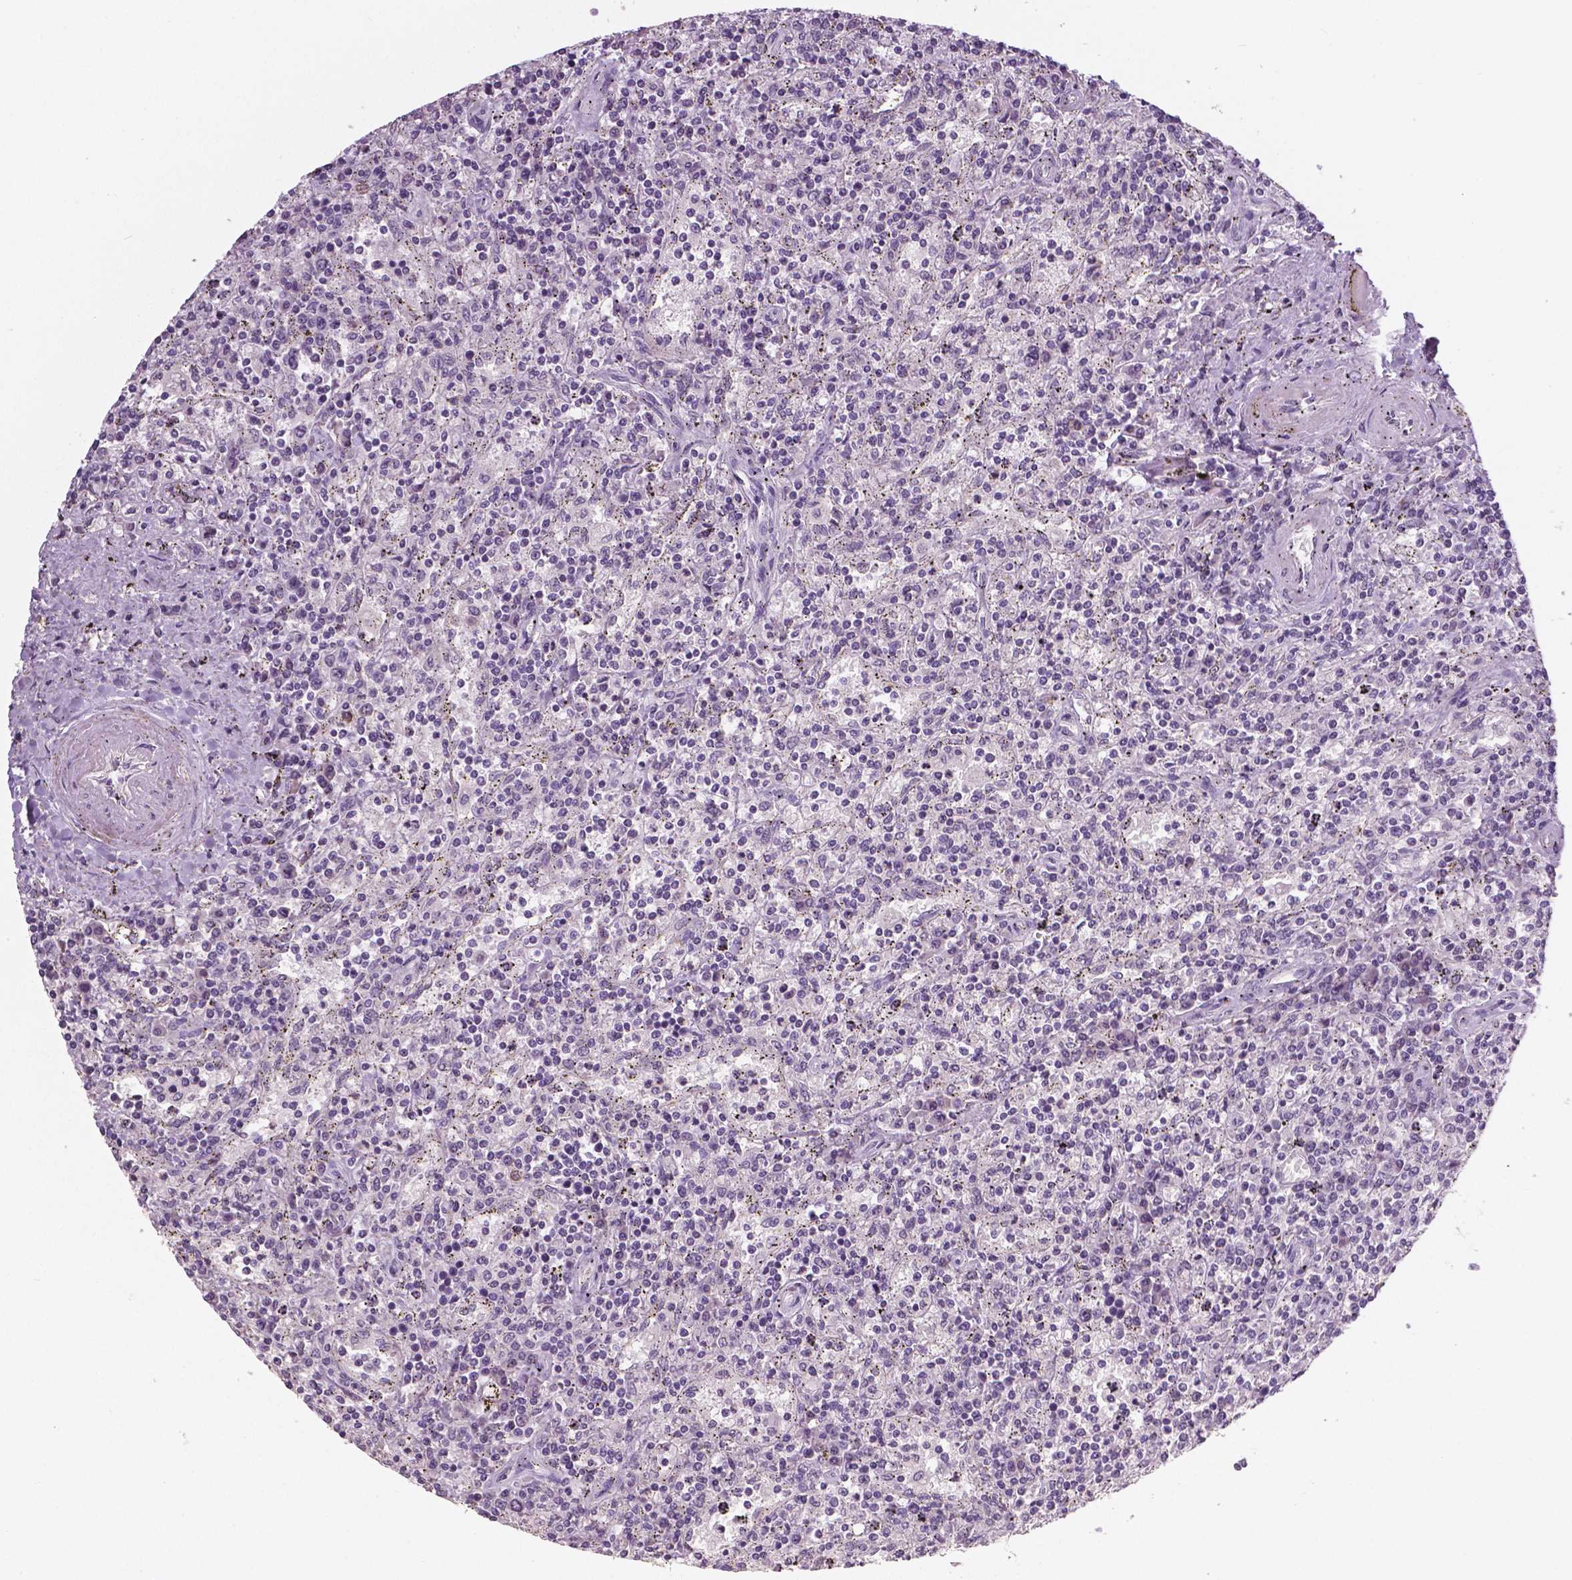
{"staining": {"intensity": "negative", "quantity": "none", "location": "none"}, "tissue": "lymphoma", "cell_type": "Tumor cells", "image_type": "cancer", "snomed": [{"axis": "morphology", "description": "Malignant lymphoma, non-Hodgkin's type, Low grade"}, {"axis": "topography", "description": "Spleen"}], "caption": "Immunohistochemistry (IHC) image of neoplastic tissue: lymphoma stained with DAB (3,3'-diaminobenzidine) exhibits no significant protein staining in tumor cells. (Brightfield microscopy of DAB immunohistochemistry (IHC) at high magnification).", "gene": "NECAB1", "patient": {"sex": "male", "age": 62}}